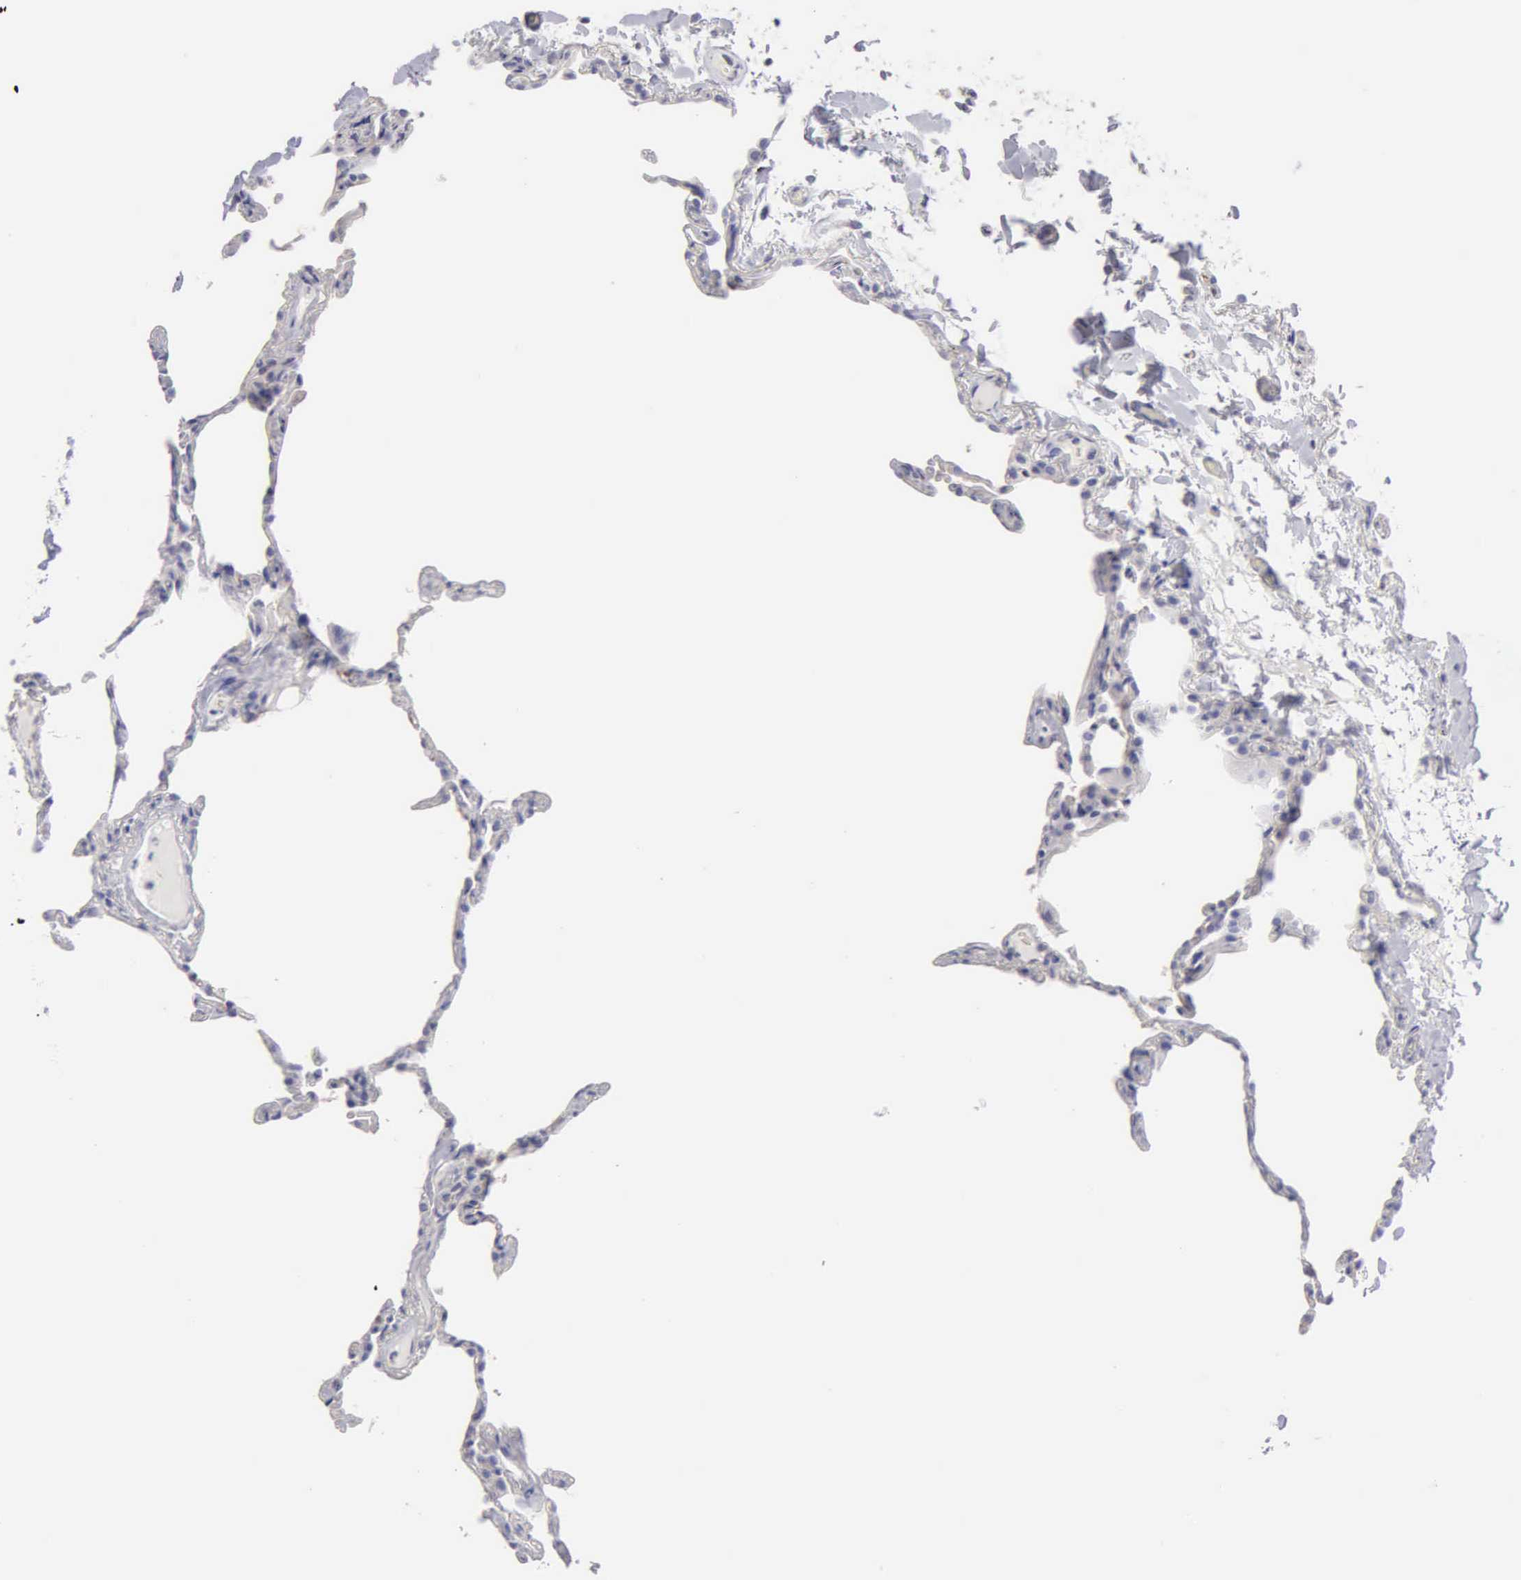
{"staining": {"intensity": "negative", "quantity": "none", "location": "none"}, "tissue": "lung", "cell_type": "Alveolar cells", "image_type": "normal", "snomed": [{"axis": "morphology", "description": "Normal tissue, NOS"}, {"axis": "topography", "description": "Lung"}], "caption": "This is a photomicrograph of immunohistochemistry (IHC) staining of benign lung, which shows no staining in alveolar cells.", "gene": "APP", "patient": {"sex": "female", "age": 75}}